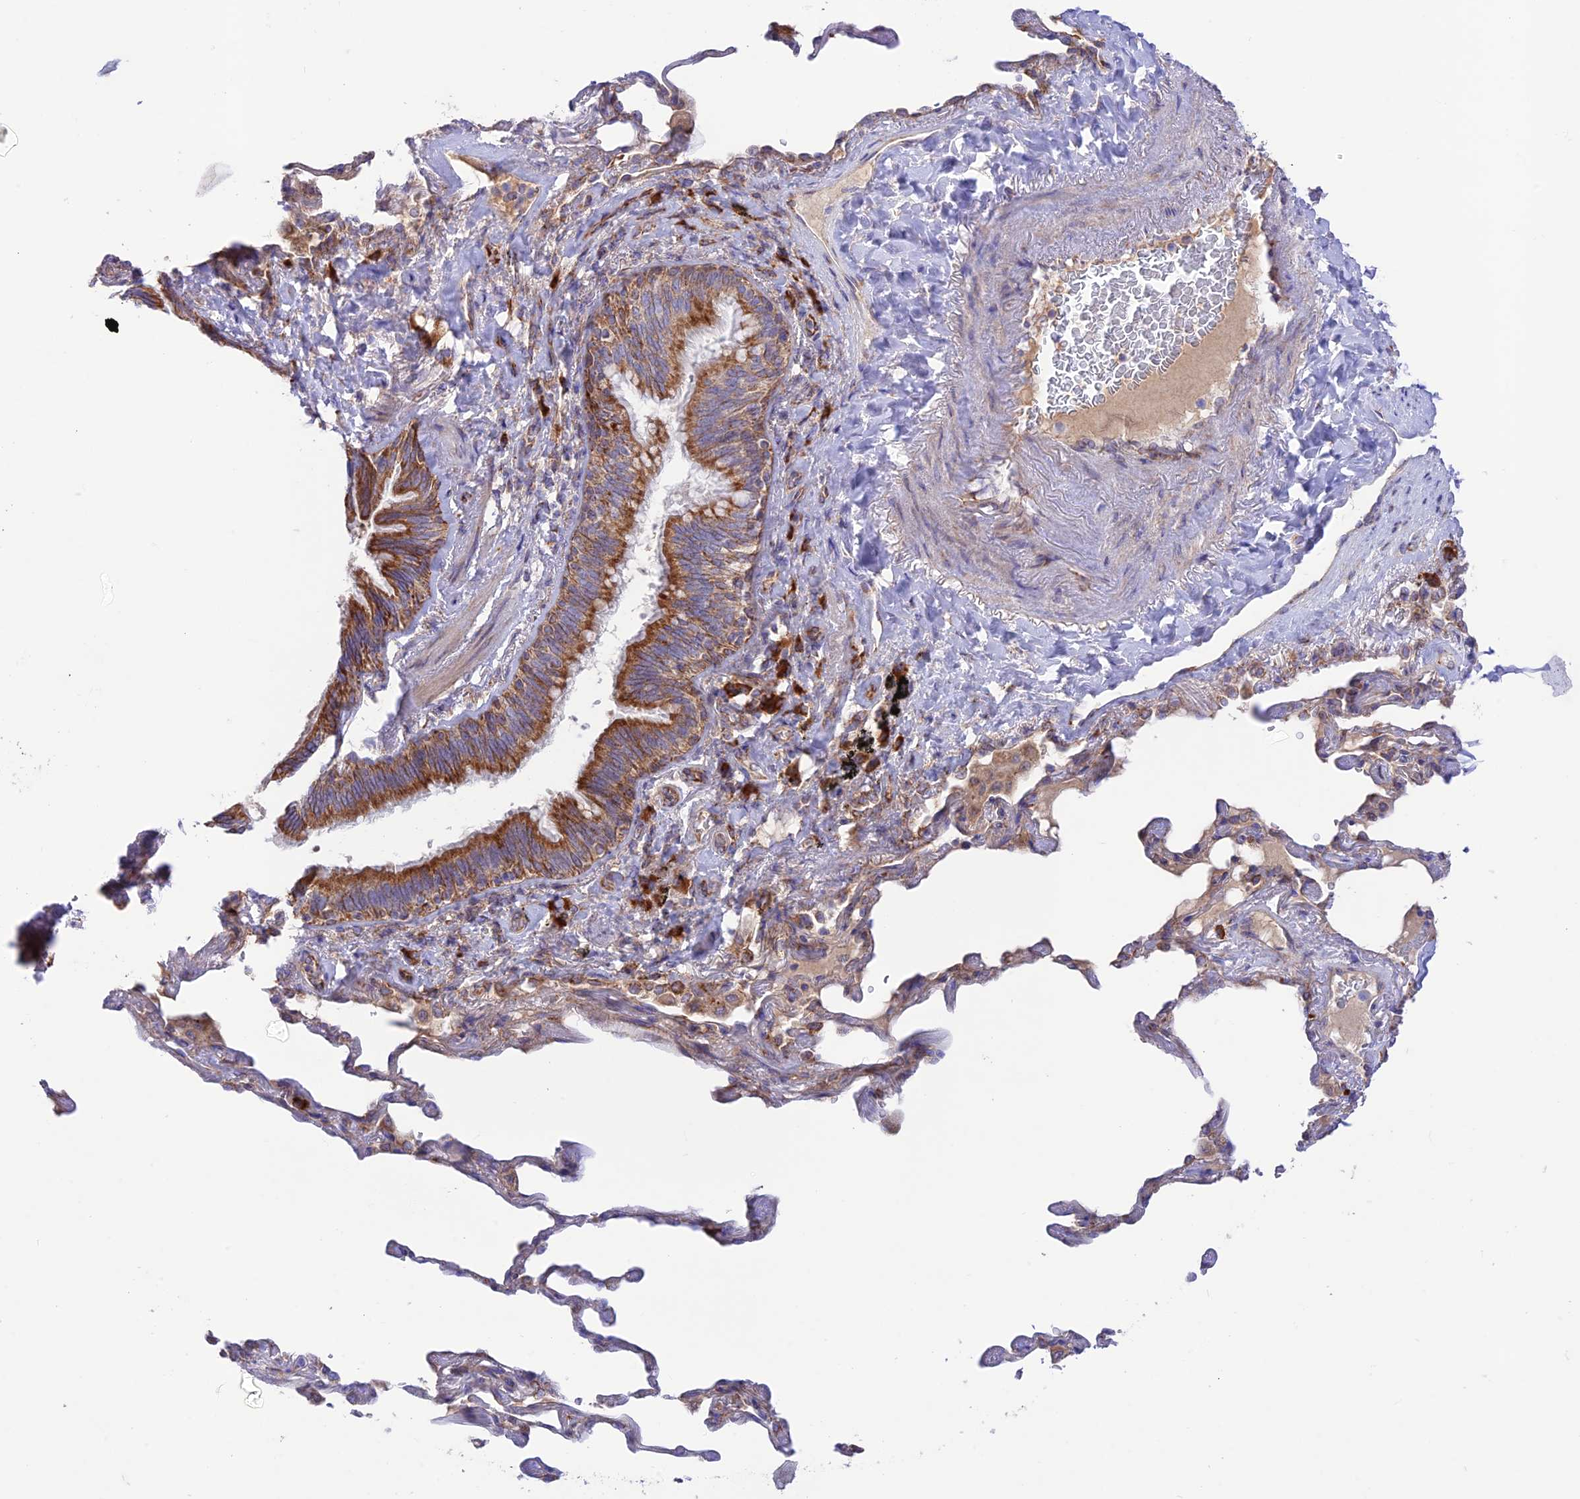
{"staining": {"intensity": "strong", "quantity": ">75%", "location": "cytoplasmic/membranous"}, "tissue": "lung cancer", "cell_type": "Tumor cells", "image_type": "cancer", "snomed": [{"axis": "morphology", "description": "Adenocarcinoma, NOS"}, {"axis": "topography", "description": "Lung"}], "caption": "Brown immunohistochemical staining in lung adenocarcinoma displays strong cytoplasmic/membranous staining in about >75% of tumor cells.", "gene": "UAP1L1", "patient": {"sex": "female", "age": 69}}